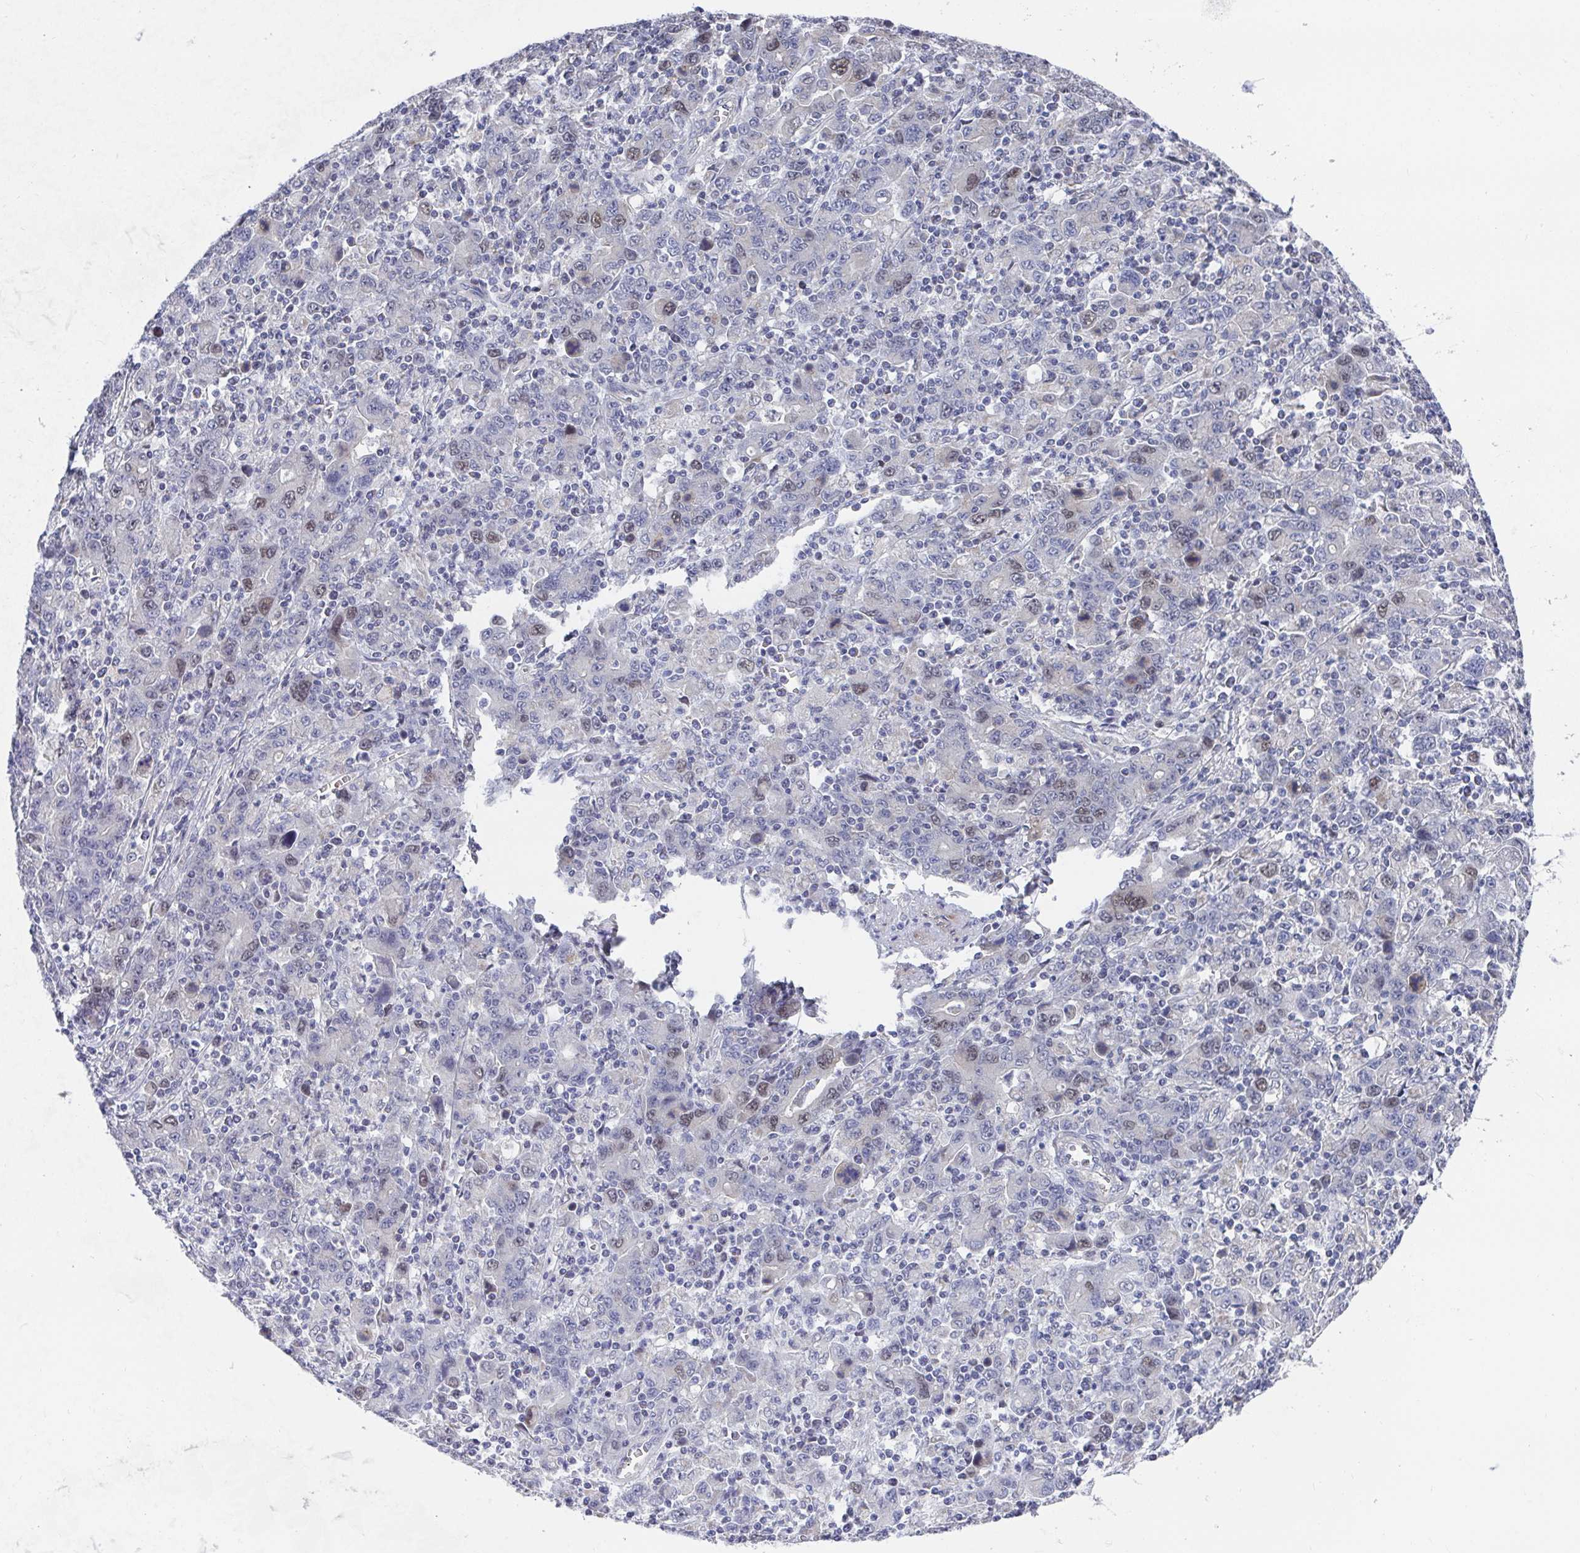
{"staining": {"intensity": "weak", "quantity": "<25%", "location": "nuclear"}, "tissue": "stomach cancer", "cell_type": "Tumor cells", "image_type": "cancer", "snomed": [{"axis": "morphology", "description": "Adenocarcinoma, NOS"}, {"axis": "topography", "description": "Stomach, upper"}], "caption": "Immunohistochemistry (IHC) micrograph of stomach cancer stained for a protein (brown), which shows no positivity in tumor cells. Nuclei are stained in blue.", "gene": "ATP5F1C", "patient": {"sex": "male", "age": 69}}